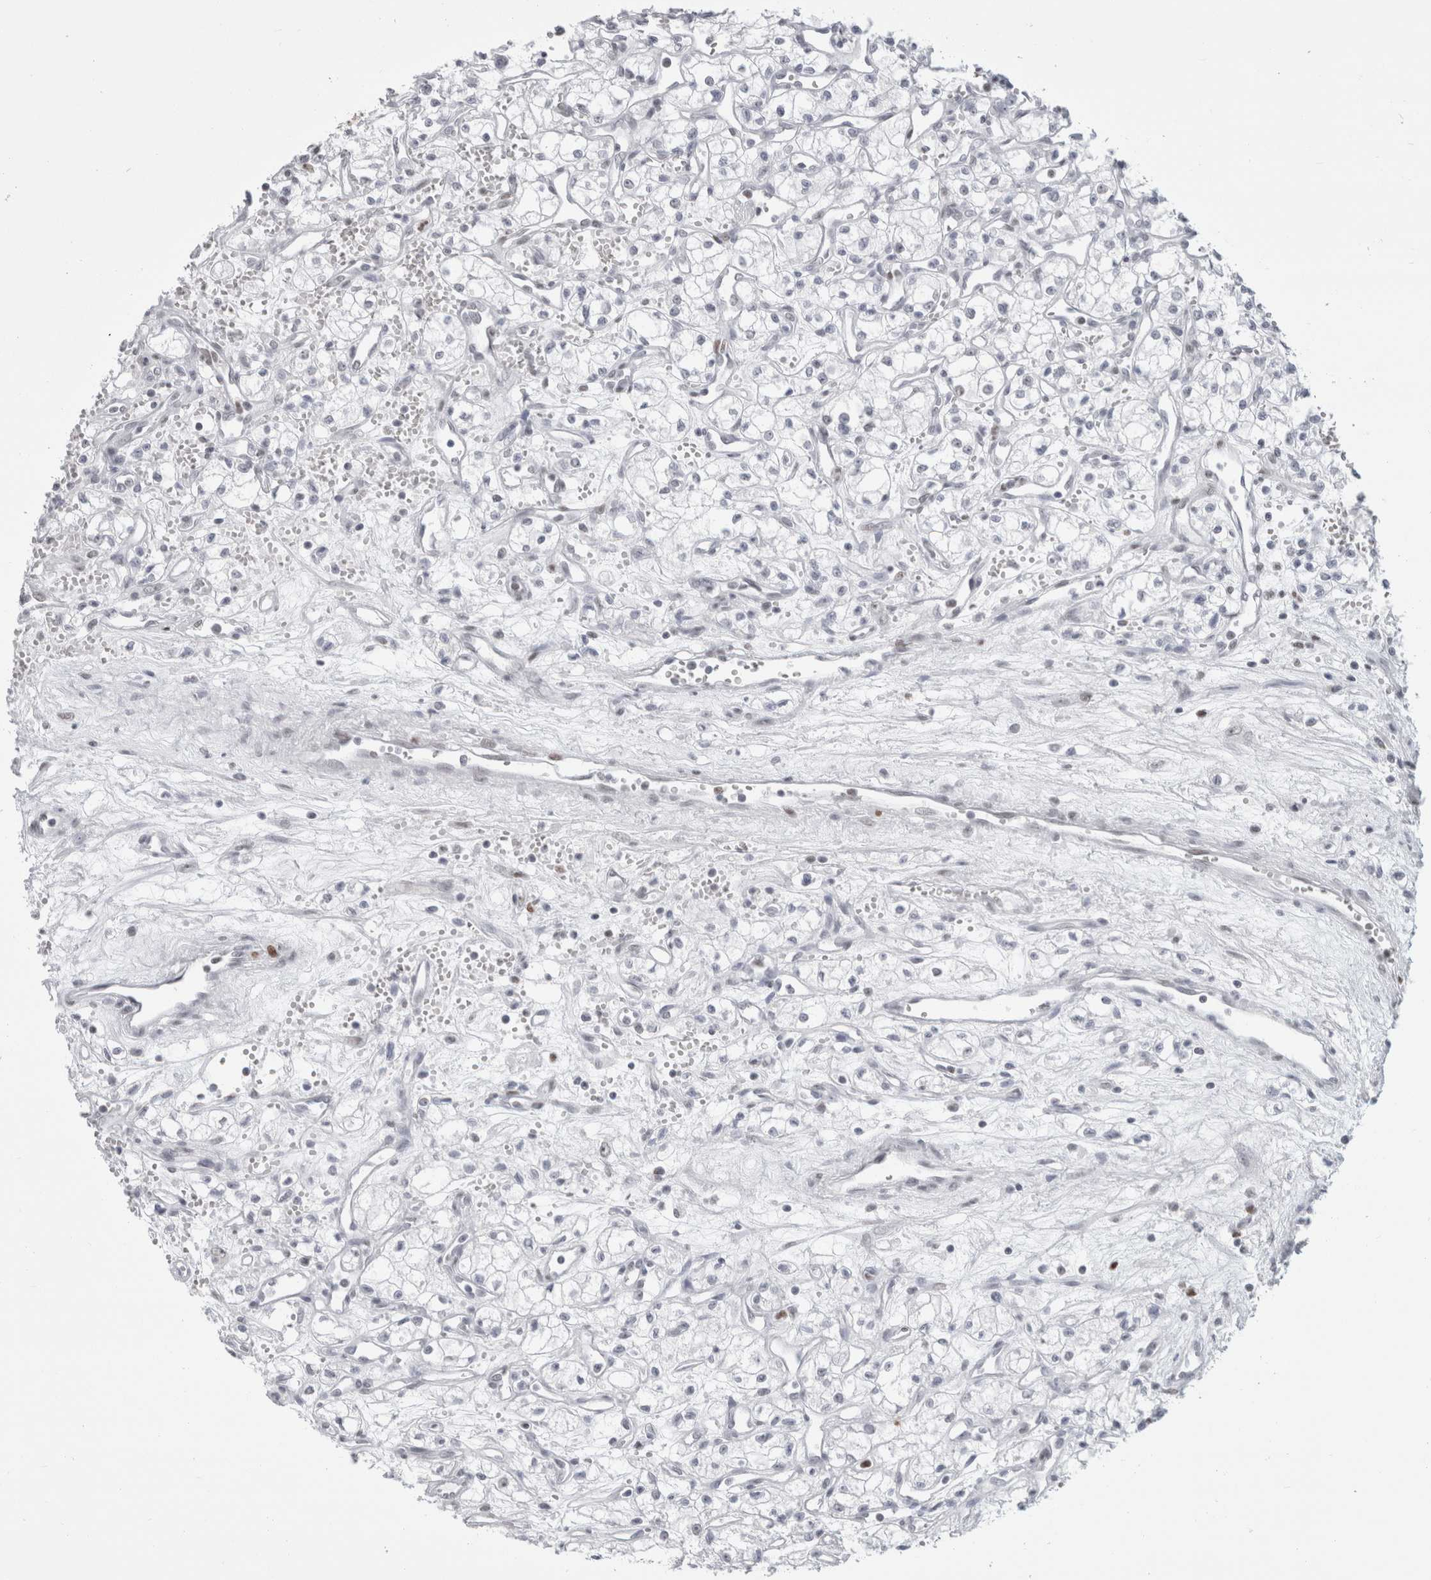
{"staining": {"intensity": "negative", "quantity": "none", "location": "none"}, "tissue": "renal cancer", "cell_type": "Tumor cells", "image_type": "cancer", "snomed": [{"axis": "morphology", "description": "Adenocarcinoma, NOS"}, {"axis": "topography", "description": "Kidney"}], "caption": "Immunohistochemical staining of human renal cancer (adenocarcinoma) demonstrates no significant expression in tumor cells. The staining was performed using DAB (3,3'-diaminobenzidine) to visualize the protein expression in brown, while the nuclei were stained in blue with hematoxylin (Magnification: 20x).", "gene": "SMARCC1", "patient": {"sex": "male", "age": 59}}